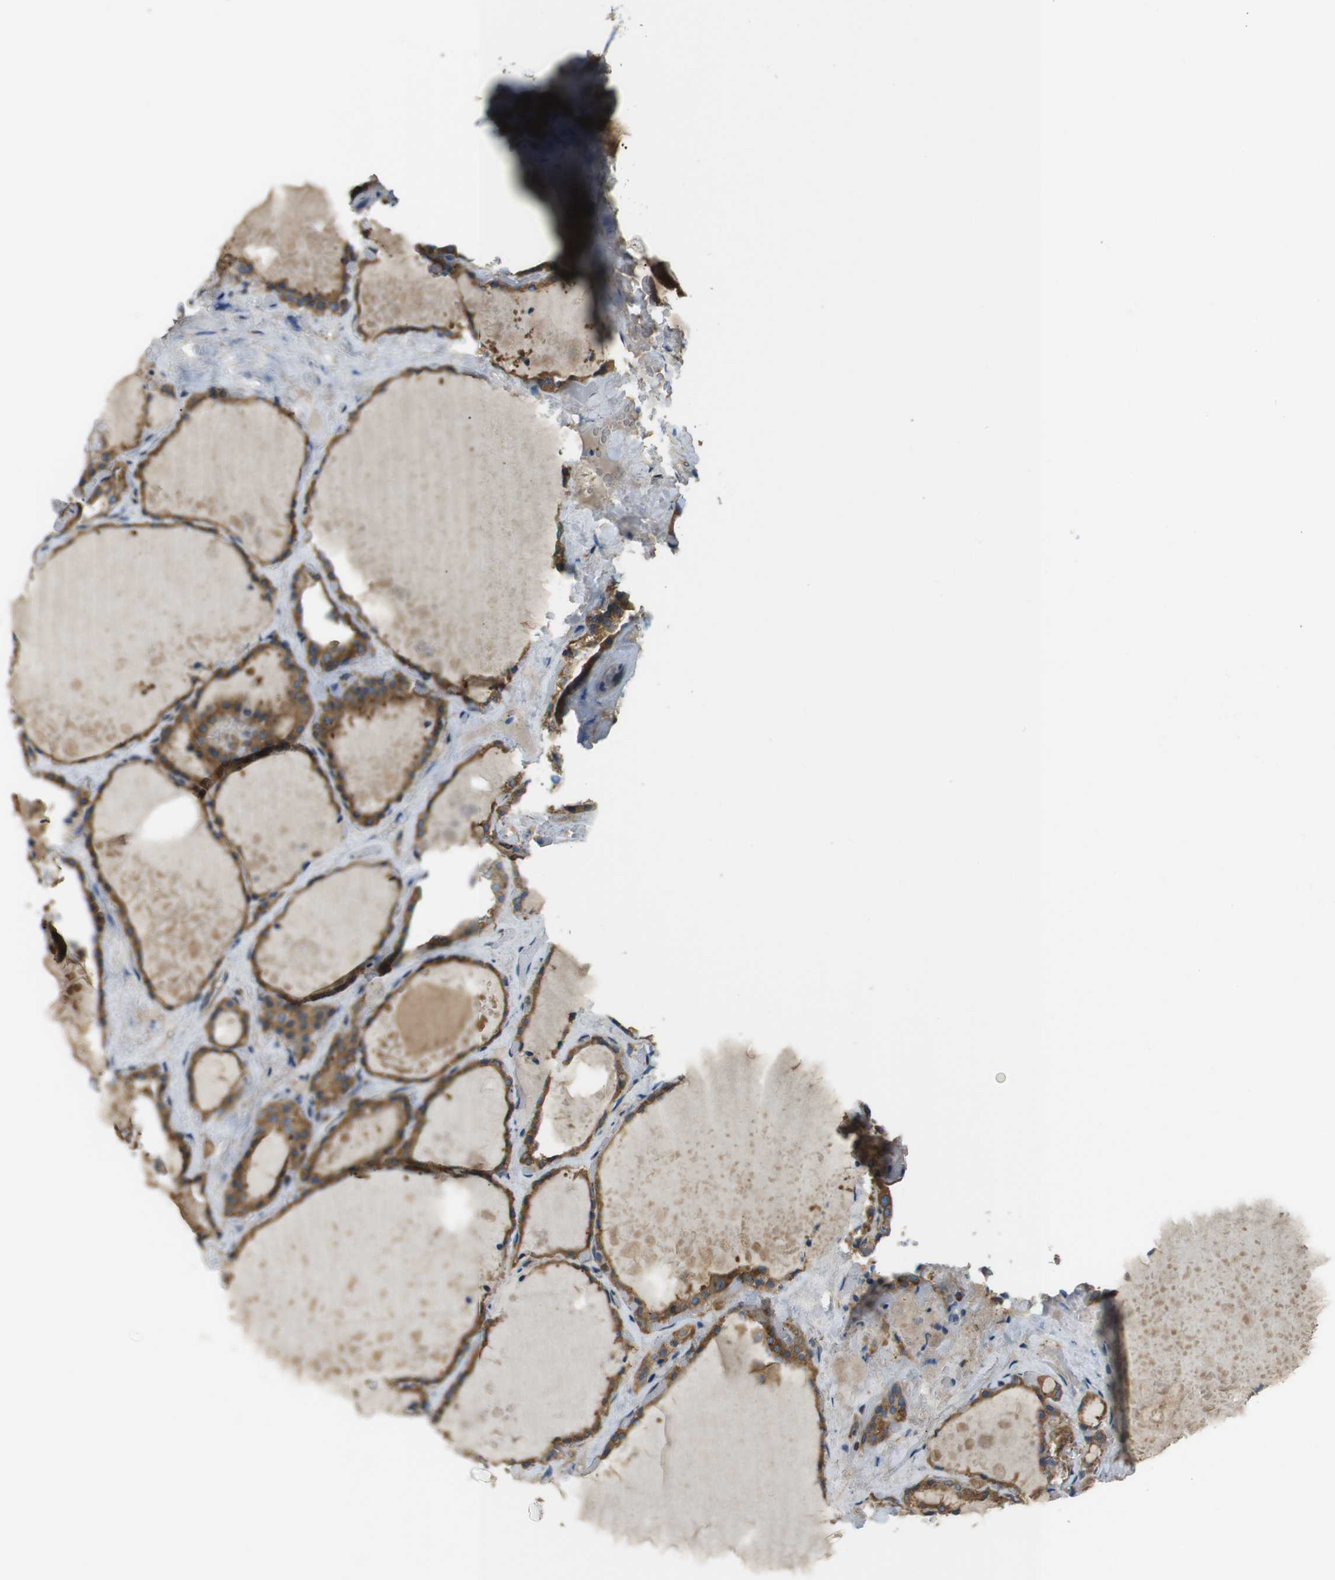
{"staining": {"intensity": "strong", "quantity": ">75%", "location": "cytoplasmic/membranous"}, "tissue": "thyroid gland", "cell_type": "Glandular cells", "image_type": "normal", "snomed": [{"axis": "morphology", "description": "Normal tissue, NOS"}, {"axis": "topography", "description": "Thyroid gland"}], "caption": "Protein staining shows strong cytoplasmic/membranous staining in about >75% of glandular cells in normal thyroid gland. The staining was performed using DAB (3,3'-diaminobenzidine) to visualize the protein expression in brown, while the nuclei were stained in blue with hematoxylin (Magnification: 20x).", "gene": "TSC1", "patient": {"sex": "male", "age": 61}}